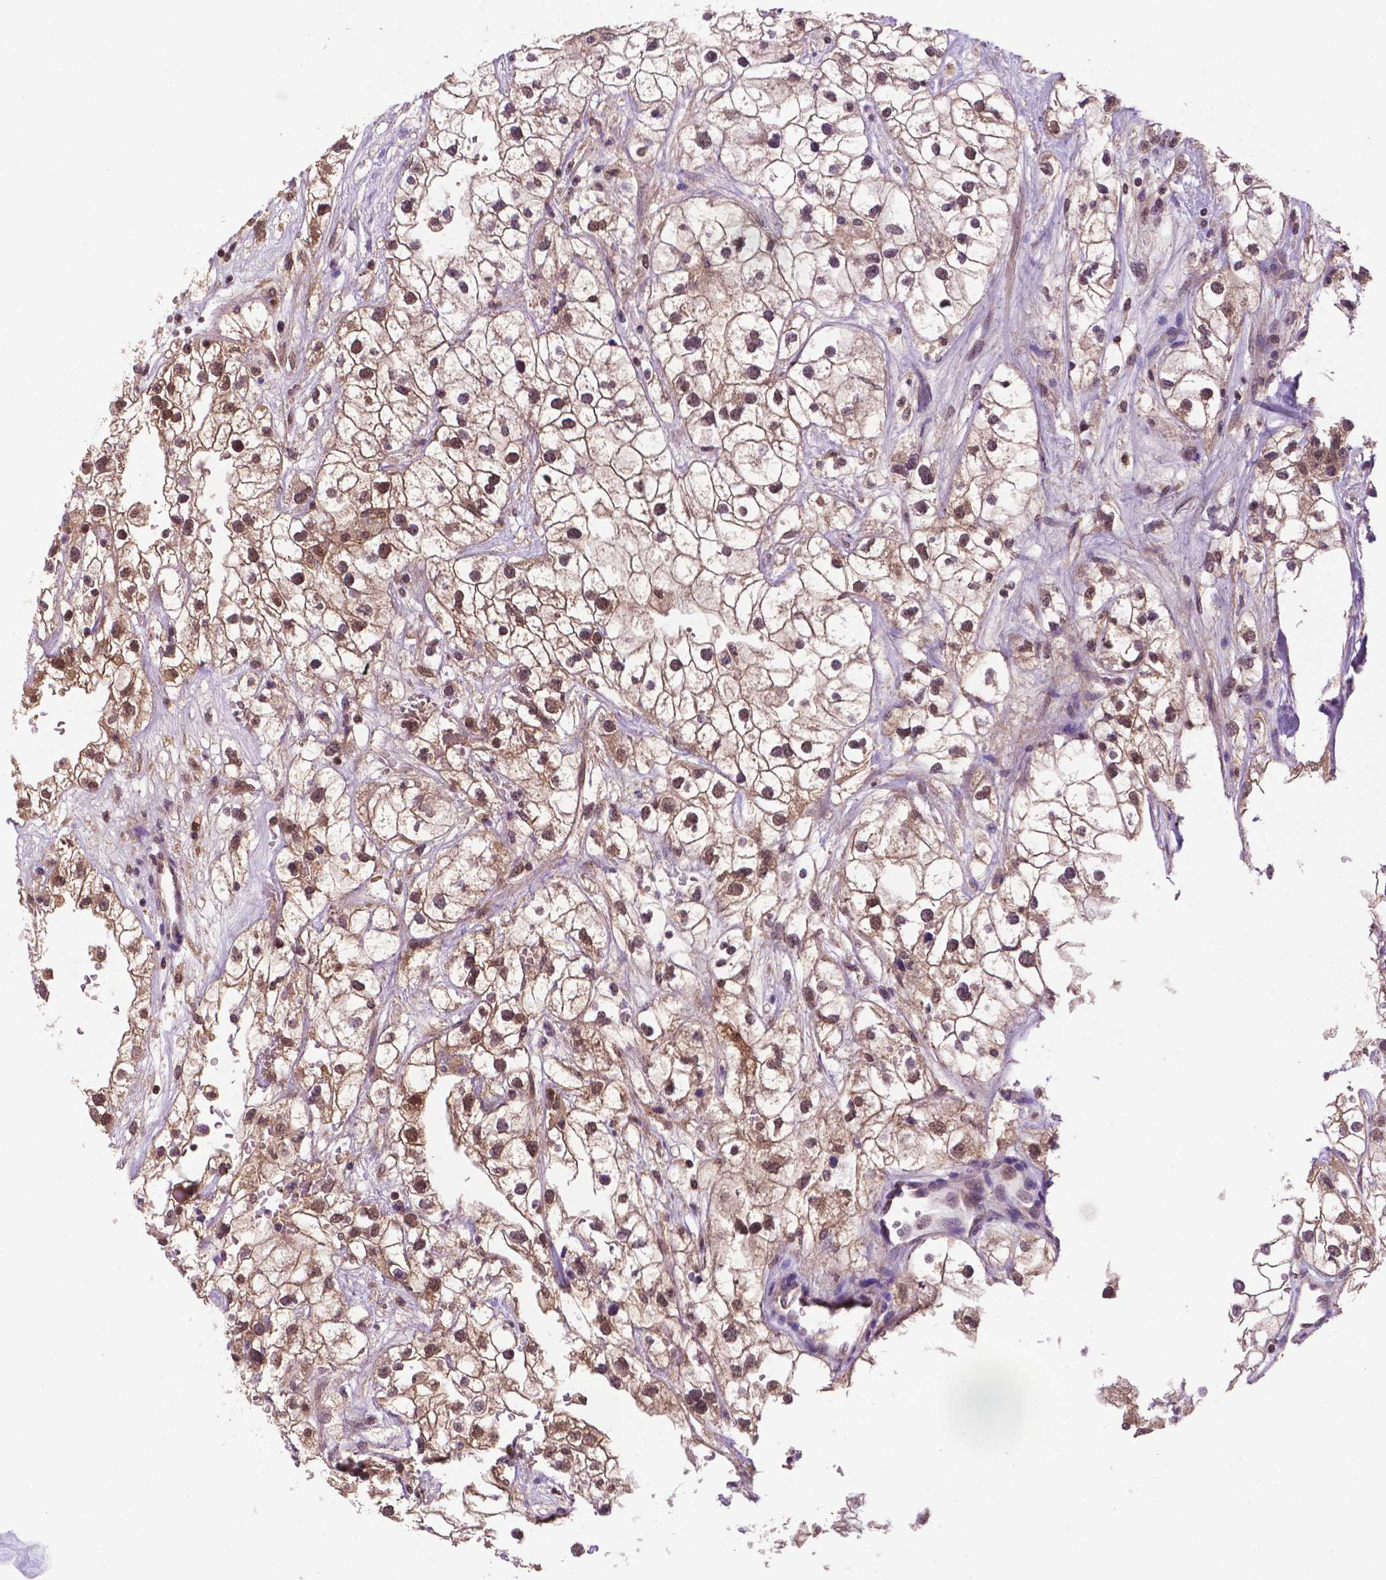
{"staining": {"intensity": "moderate", "quantity": ">75%", "location": "cytoplasmic/membranous,nuclear"}, "tissue": "renal cancer", "cell_type": "Tumor cells", "image_type": "cancer", "snomed": [{"axis": "morphology", "description": "Adenocarcinoma, NOS"}, {"axis": "topography", "description": "Kidney"}], "caption": "Renal cancer (adenocarcinoma) stained with DAB immunohistochemistry demonstrates medium levels of moderate cytoplasmic/membranous and nuclear expression in approximately >75% of tumor cells.", "gene": "UBE2L6", "patient": {"sex": "male", "age": 59}}